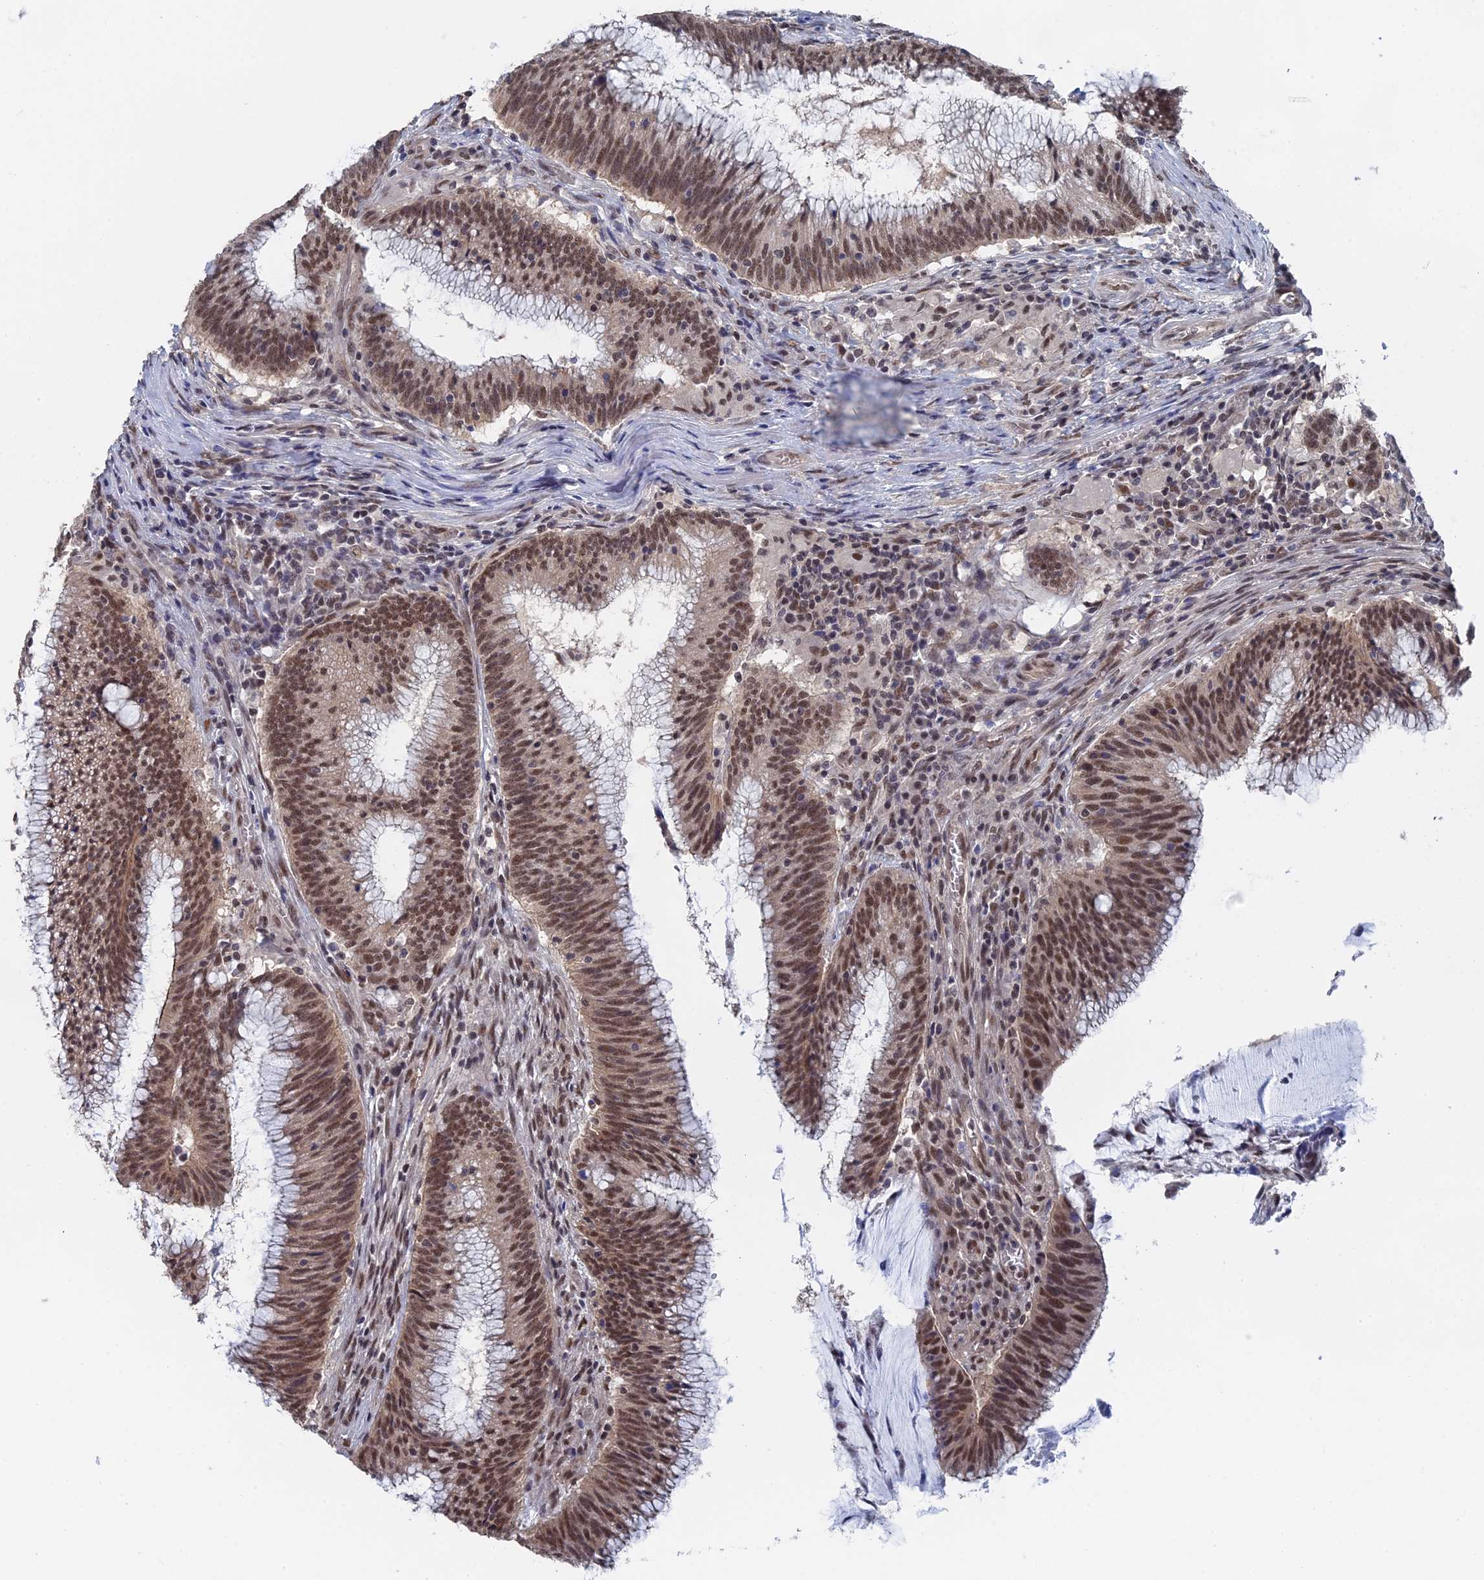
{"staining": {"intensity": "moderate", "quantity": ">75%", "location": "nuclear"}, "tissue": "colorectal cancer", "cell_type": "Tumor cells", "image_type": "cancer", "snomed": [{"axis": "morphology", "description": "Adenocarcinoma, NOS"}, {"axis": "topography", "description": "Rectum"}], "caption": "Moderate nuclear positivity for a protein is seen in about >75% of tumor cells of colorectal cancer (adenocarcinoma) using IHC.", "gene": "TSSC4", "patient": {"sex": "female", "age": 77}}